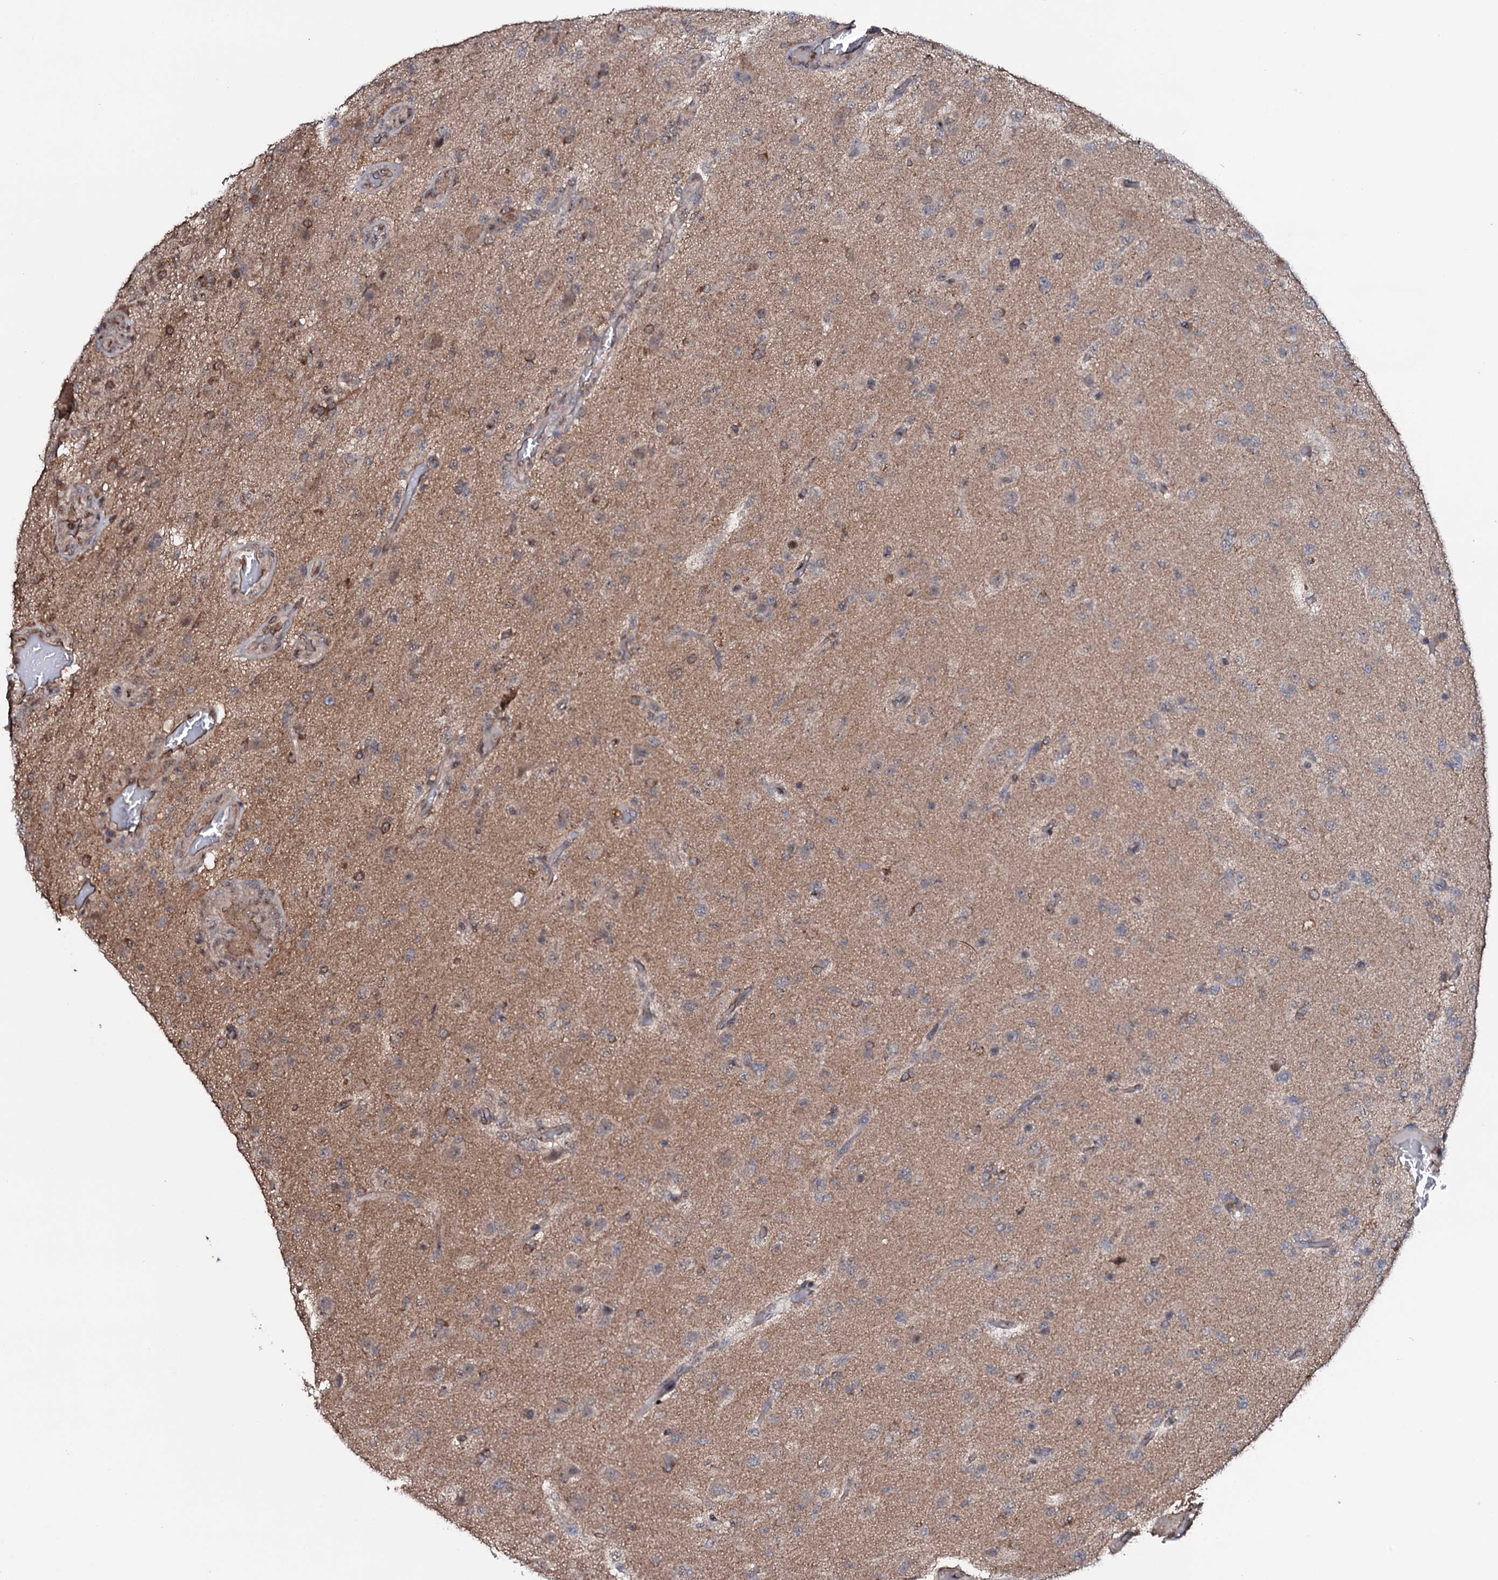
{"staining": {"intensity": "negative", "quantity": "none", "location": "none"}, "tissue": "glioma", "cell_type": "Tumor cells", "image_type": "cancer", "snomed": [{"axis": "morphology", "description": "Glioma, malignant, High grade"}, {"axis": "topography", "description": "Brain"}], "caption": "This is a micrograph of immunohistochemistry (IHC) staining of malignant high-grade glioma, which shows no expression in tumor cells.", "gene": "COG6", "patient": {"sex": "female", "age": 74}}